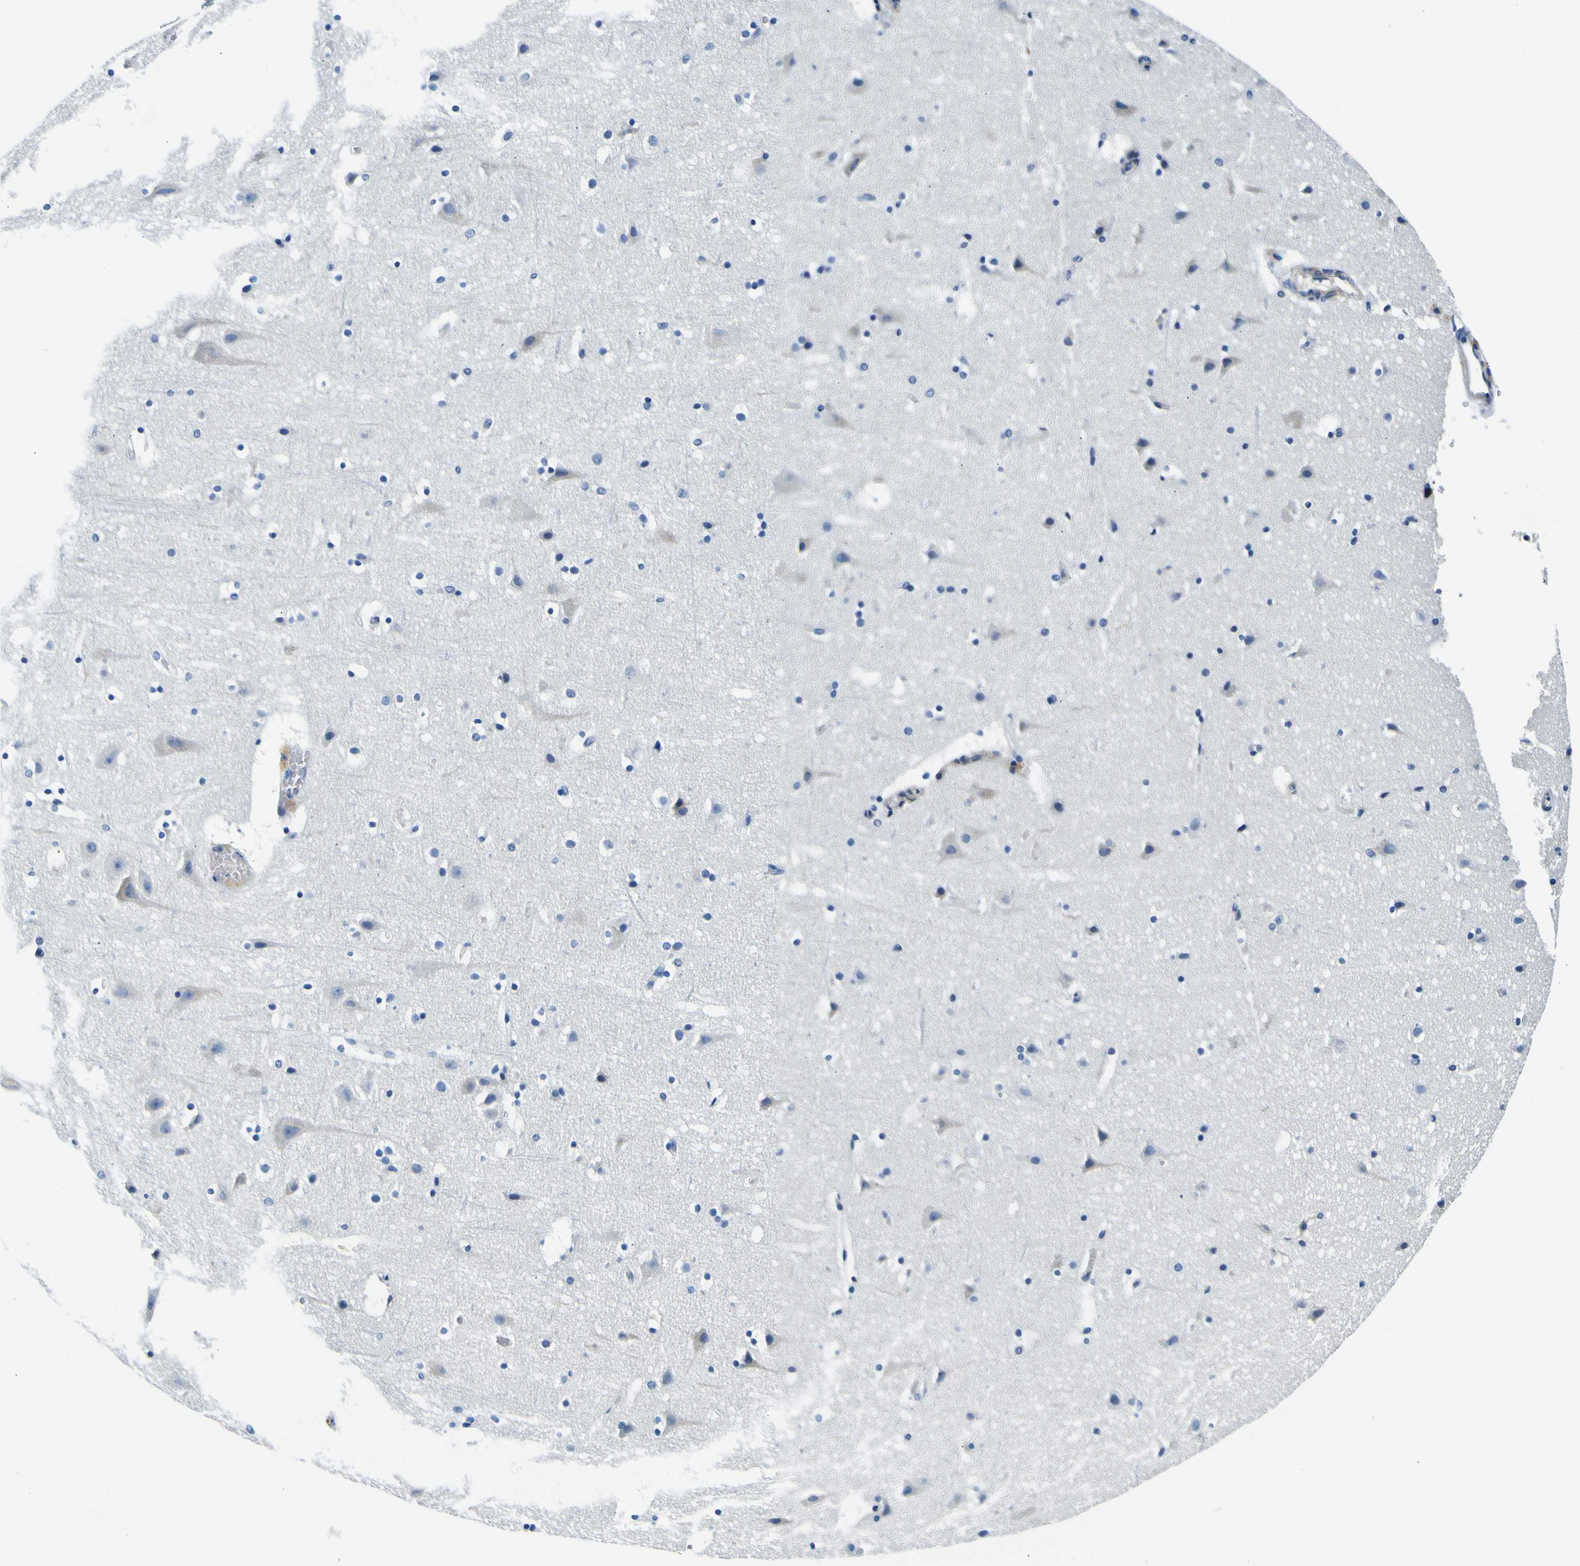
{"staining": {"intensity": "negative", "quantity": "none", "location": "none"}, "tissue": "cerebral cortex", "cell_type": "Endothelial cells", "image_type": "normal", "snomed": [{"axis": "morphology", "description": "Normal tissue, NOS"}, {"axis": "topography", "description": "Cerebral cortex"}], "caption": "High power microscopy histopathology image of an IHC micrograph of normal cerebral cortex, revealing no significant positivity in endothelial cells. (DAB (3,3'-diaminobenzidine) IHC visualized using brightfield microscopy, high magnification).", "gene": "ADGRA2", "patient": {"sex": "male", "age": 45}}